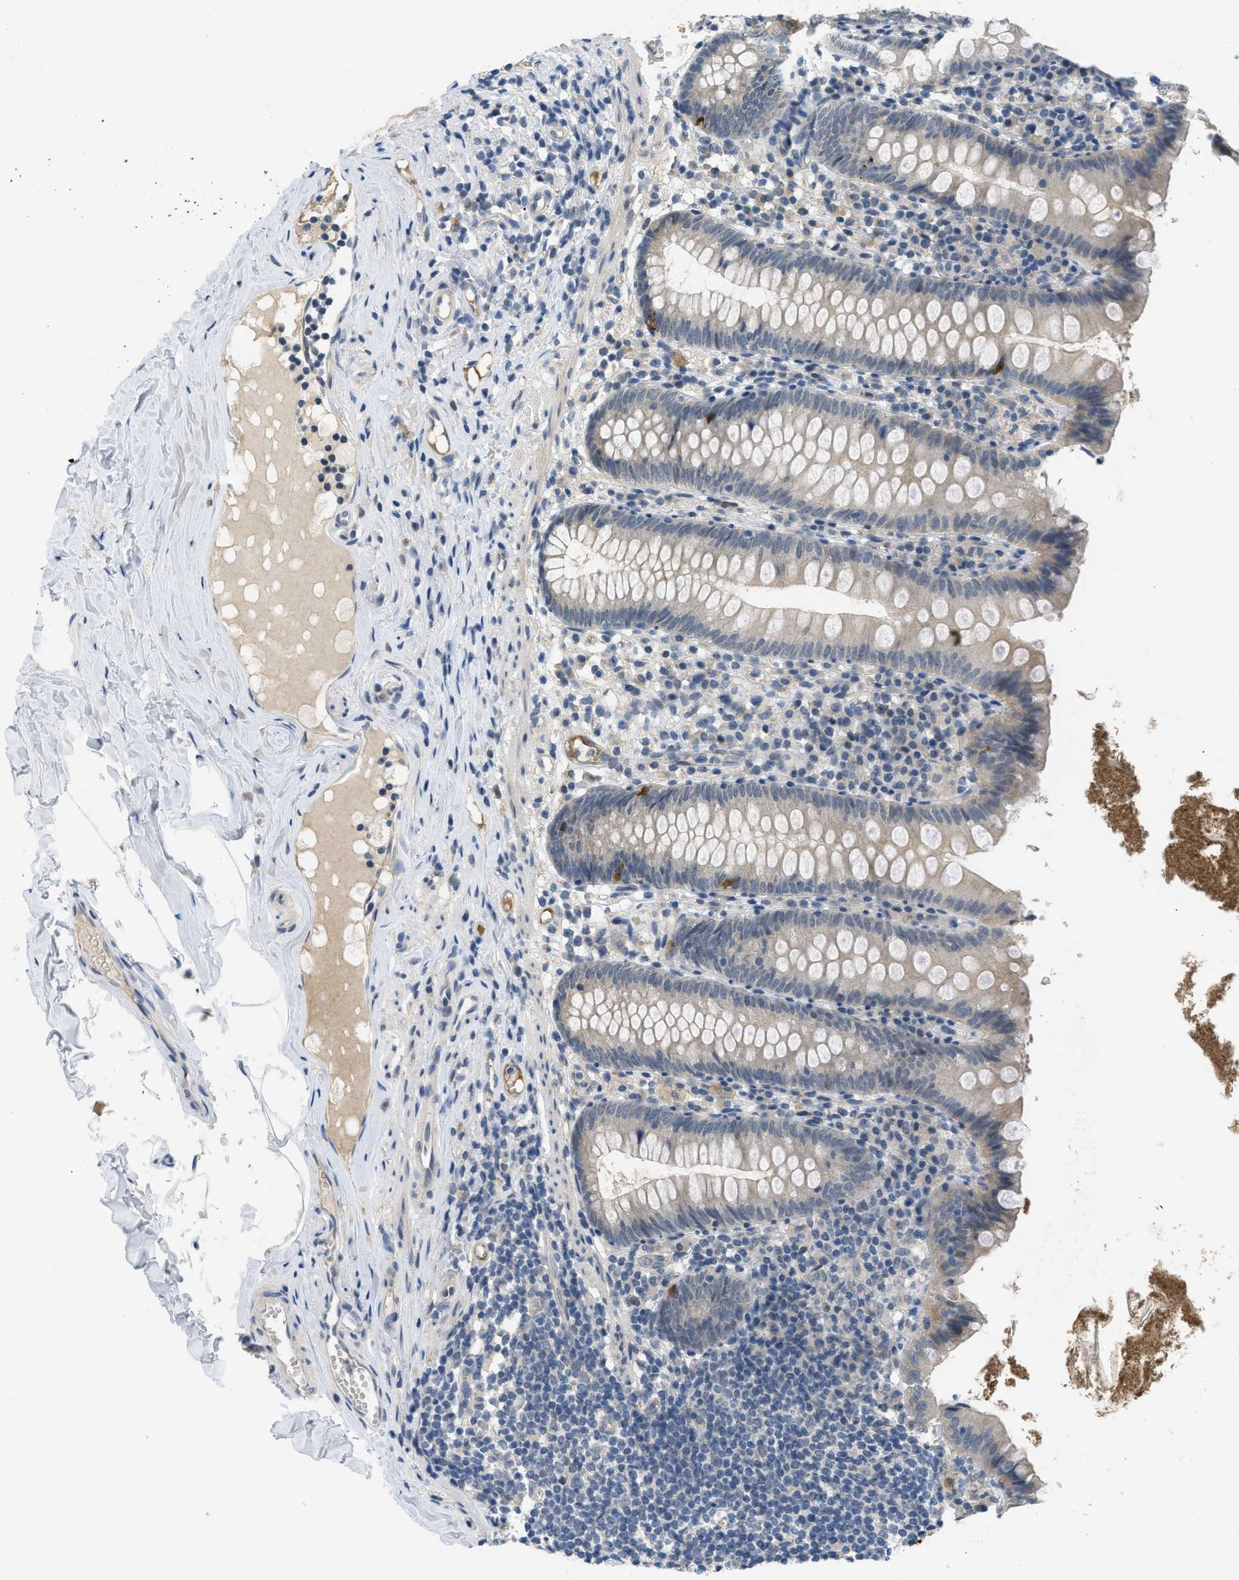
{"staining": {"intensity": "strong", "quantity": "<25%", "location": "cytoplasmic/membranous"}, "tissue": "appendix", "cell_type": "Glandular cells", "image_type": "normal", "snomed": [{"axis": "morphology", "description": "Normal tissue, NOS"}, {"axis": "topography", "description": "Appendix"}], "caption": "Immunohistochemistry staining of unremarkable appendix, which exhibits medium levels of strong cytoplasmic/membranous staining in about <25% of glandular cells indicating strong cytoplasmic/membranous protein expression. The staining was performed using DAB (3,3'-diaminobenzidine) (brown) for protein detection and nuclei were counterstained in hematoxylin (blue).", "gene": "TNFAIP1", "patient": {"sex": "male", "age": 52}}